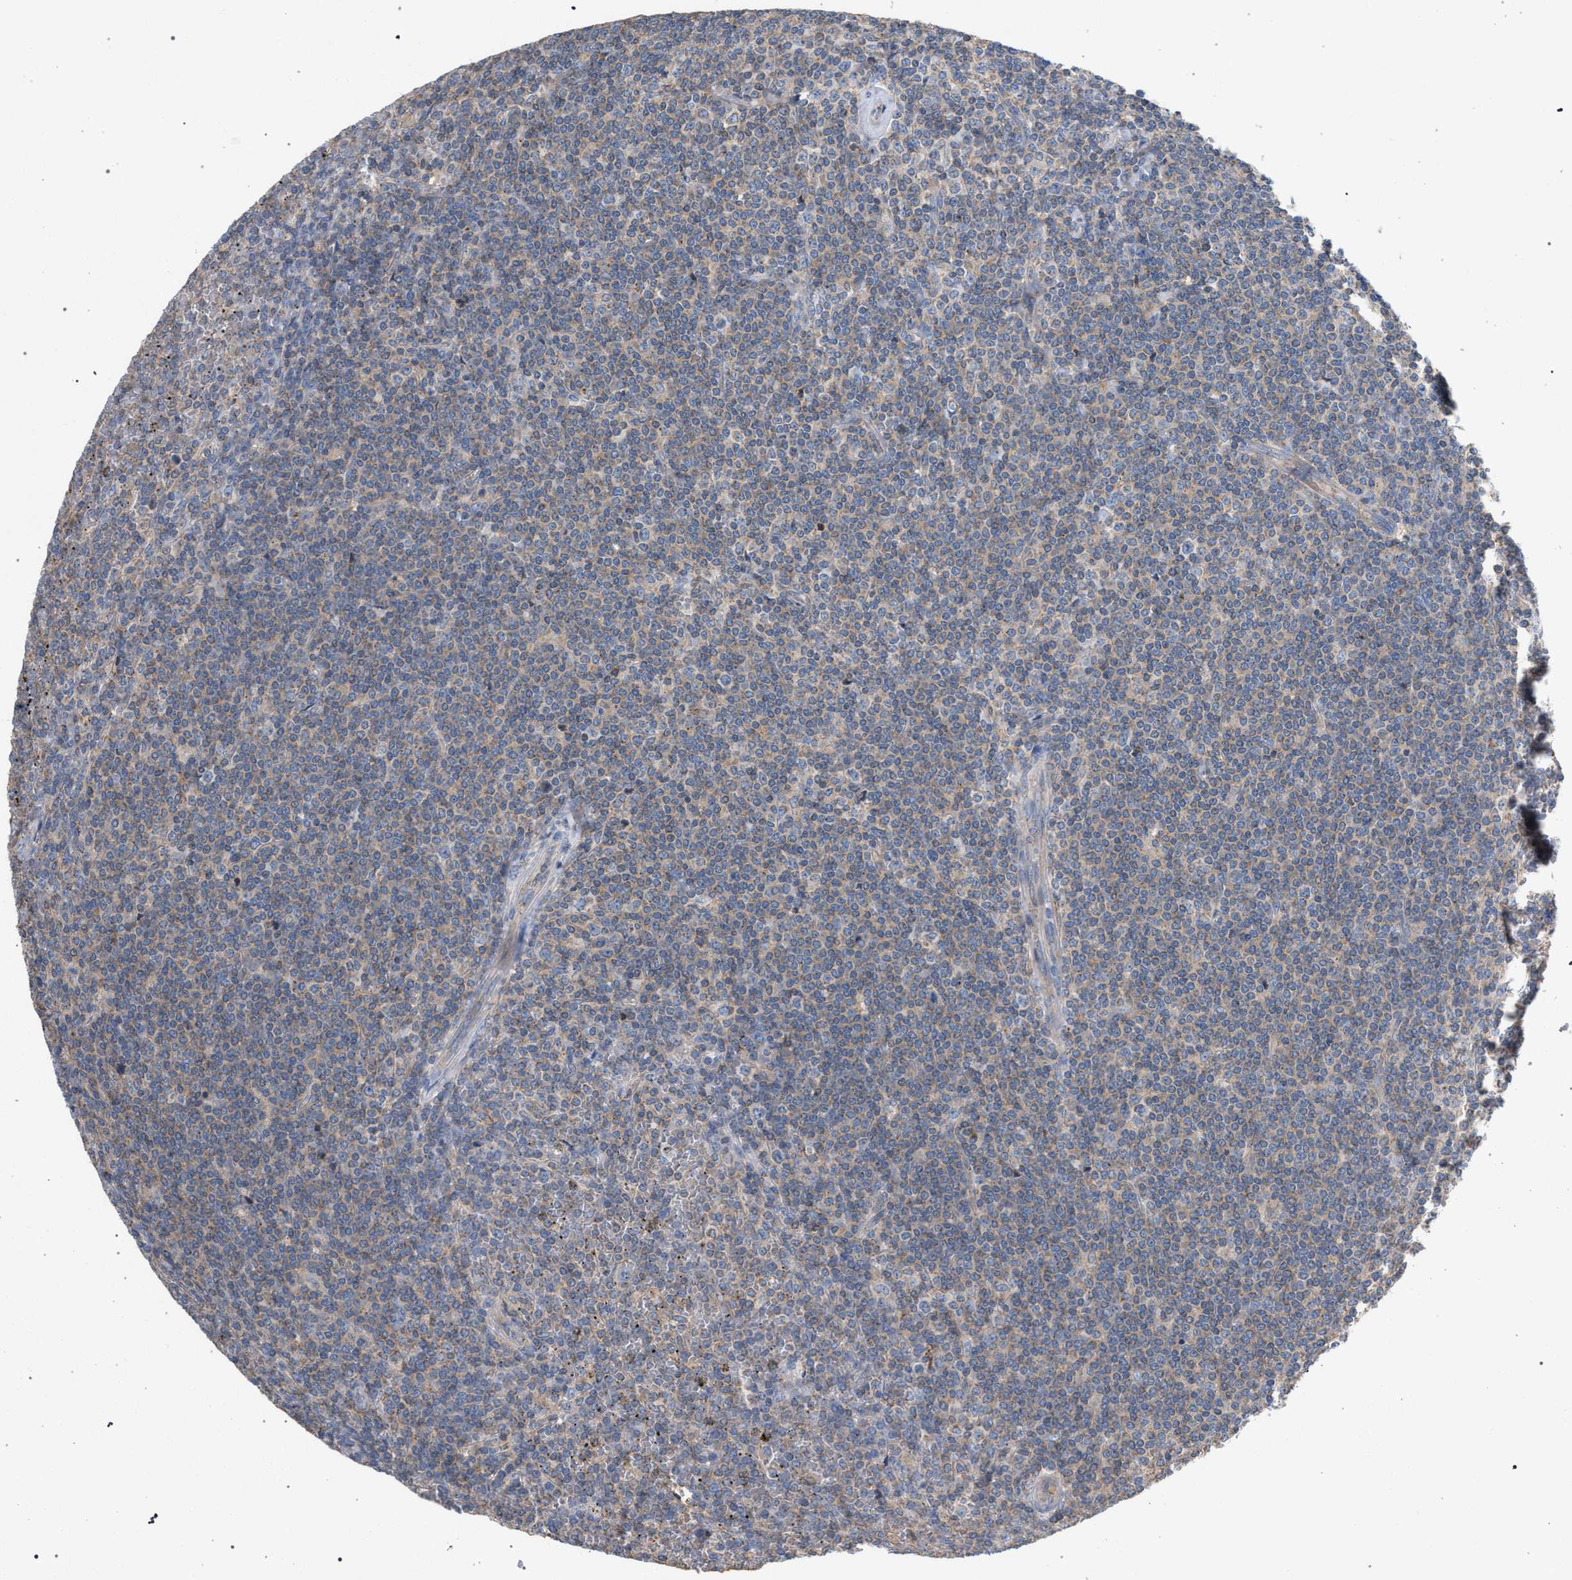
{"staining": {"intensity": "weak", "quantity": "<25%", "location": "cytoplasmic/membranous"}, "tissue": "lymphoma", "cell_type": "Tumor cells", "image_type": "cancer", "snomed": [{"axis": "morphology", "description": "Malignant lymphoma, non-Hodgkin's type, Low grade"}, {"axis": "topography", "description": "Spleen"}], "caption": "The immunohistochemistry (IHC) photomicrograph has no significant staining in tumor cells of malignant lymphoma, non-Hodgkin's type (low-grade) tissue.", "gene": "VPS13A", "patient": {"sex": "female", "age": 19}}